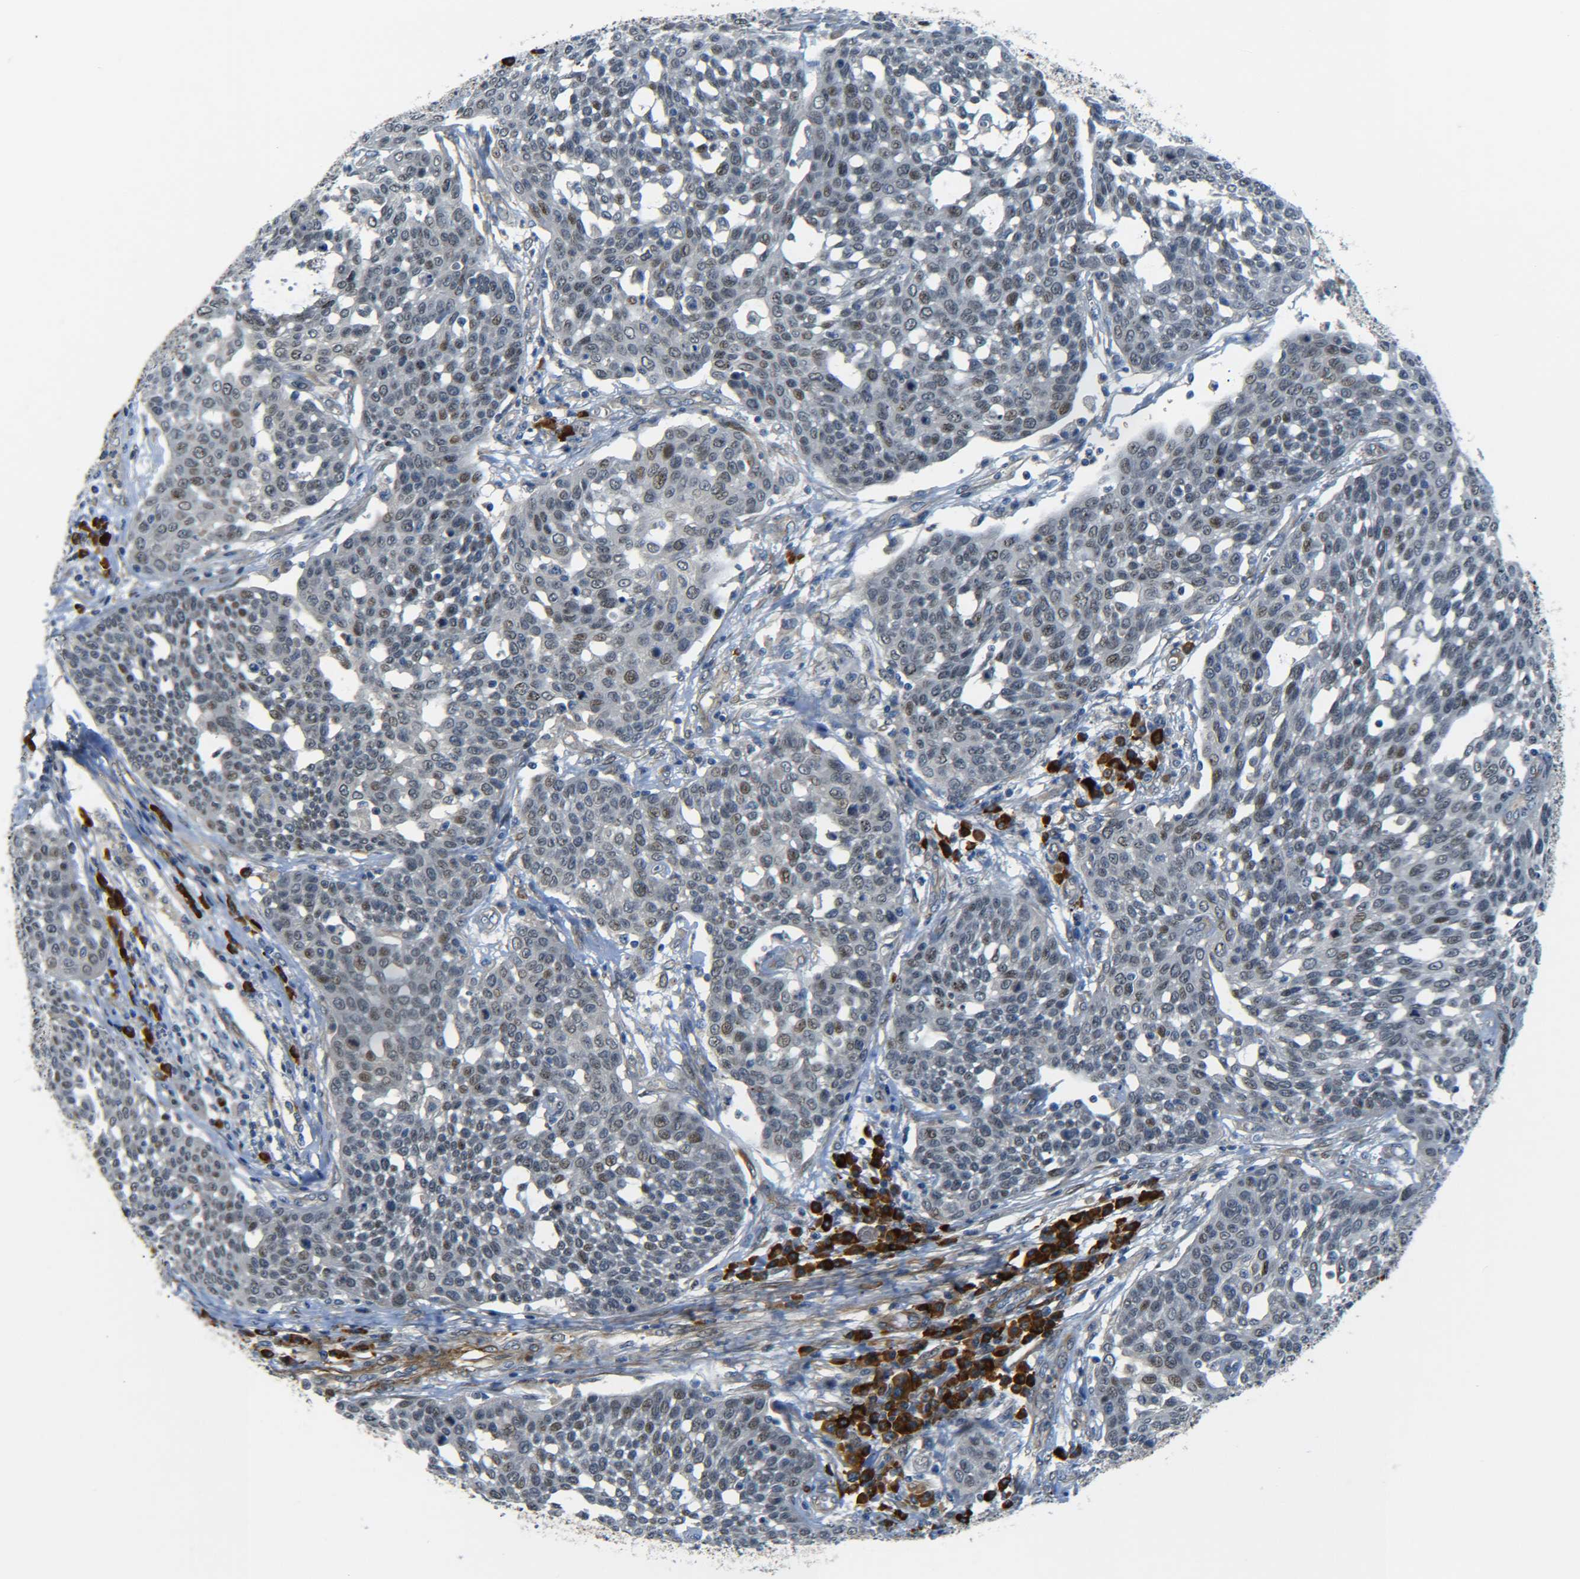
{"staining": {"intensity": "moderate", "quantity": "25%-75%", "location": "nuclear"}, "tissue": "cervical cancer", "cell_type": "Tumor cells", "image_type": "cancer", "snomed": [{"axis": "morphology", "description": "Squamous cell carcinoma, NOS"}, {"axis": "topography", "description": "Cervix"}], "caption": "Tumor cells show medium levels of moderate nuclear staining in about 25%-75% of cells in cervical cancer (squamous cell carcinoma).", "gene": "MEIS1", "patient": {"sex": "female", "age": 34}}